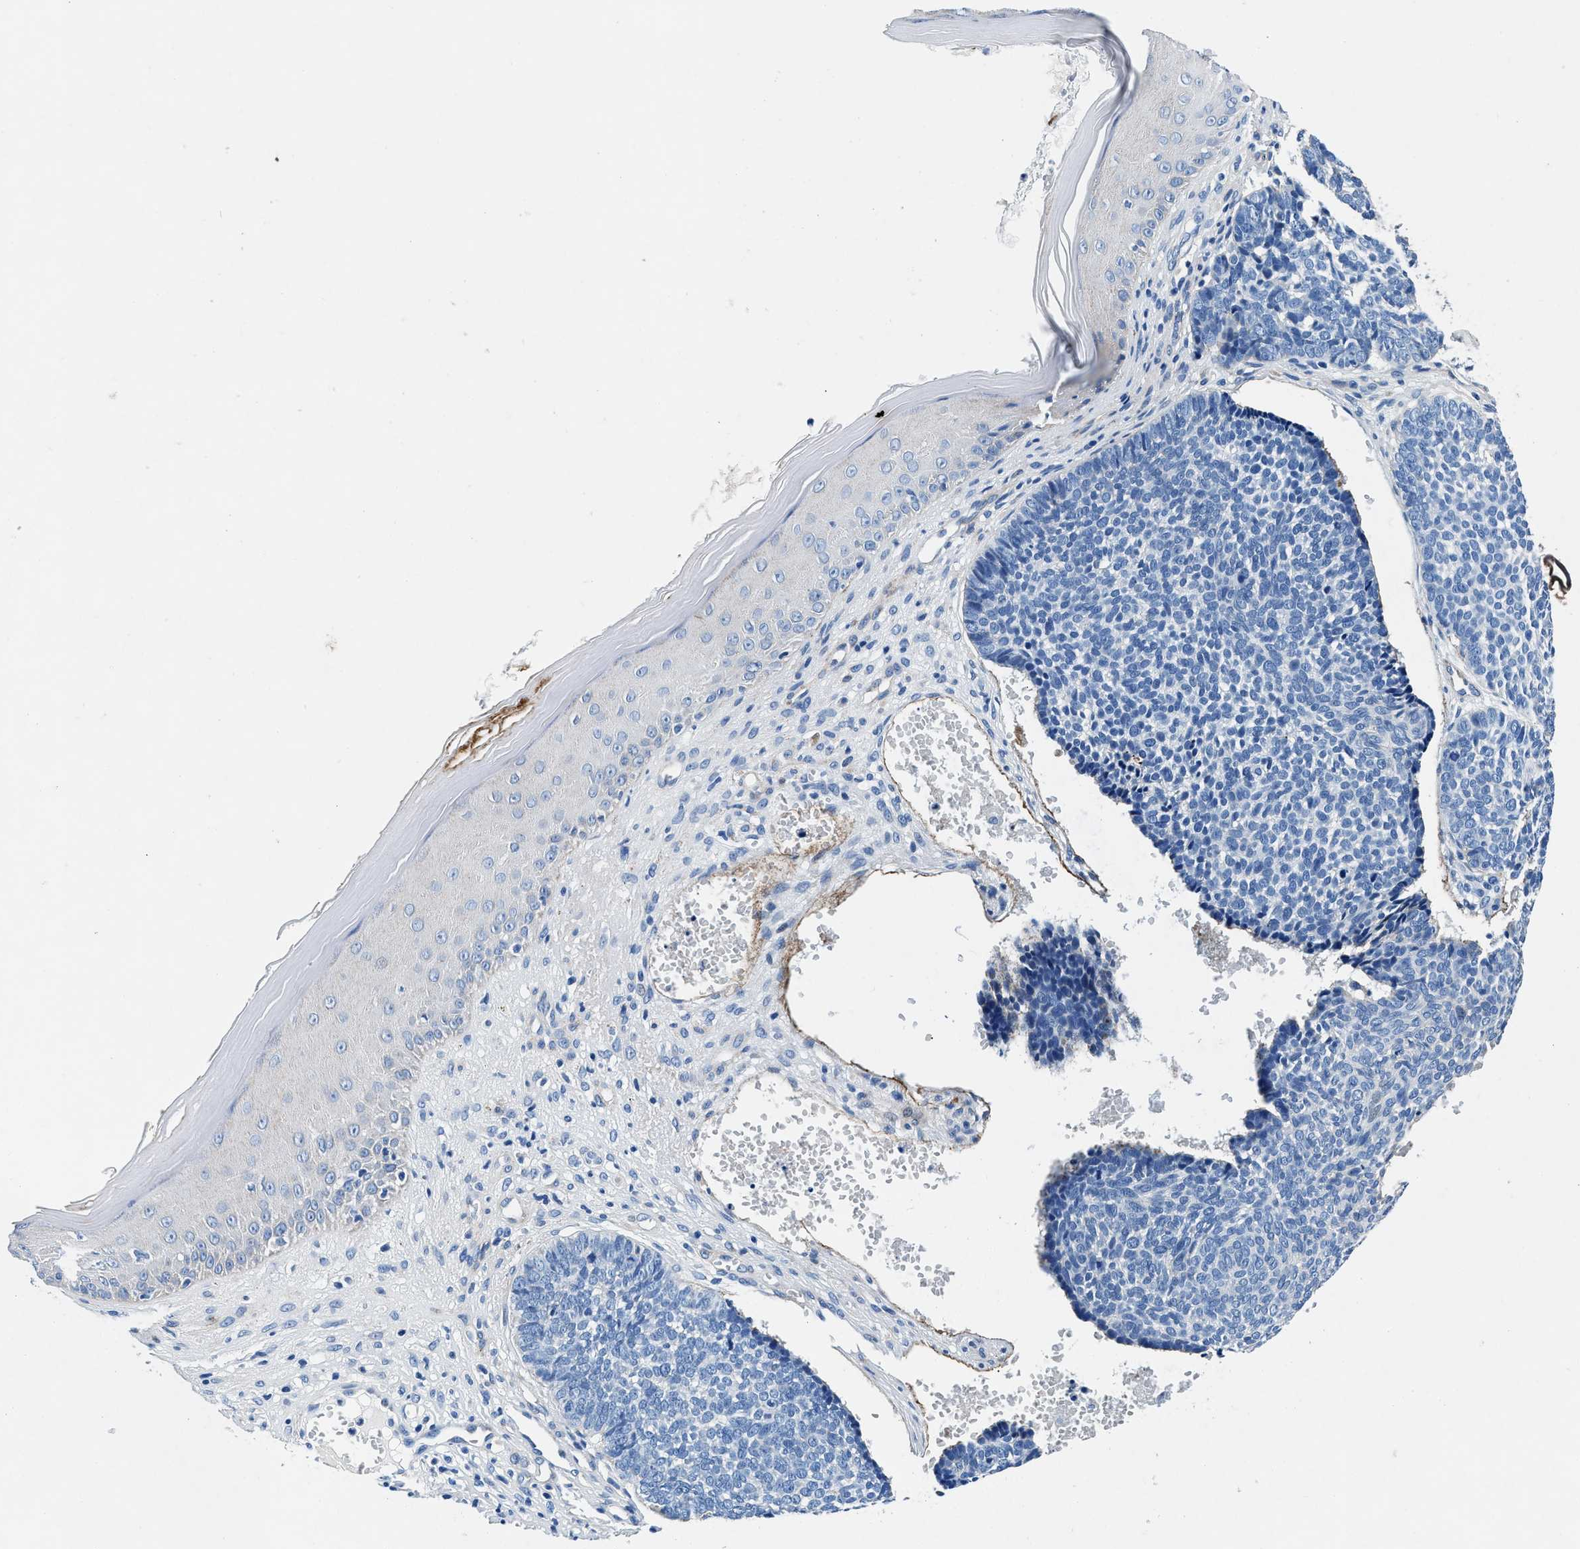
{"staining": {"intensity": "negative", "quantity": "none", "location": "none"}, "tissue": "skin cancer", "cell_type": "Tumor cells", "image_type": "cancer", "snomed": [{"axis": "morphology", "description": "Basal cell carcinoma"}, {"axis": "topography", "description": "Skin"}], "caption": "An image of human skin cancer is negative for staining in tumor cells.", "gene": "DAG1", "patient": {"sex": "male", "age": 84}}